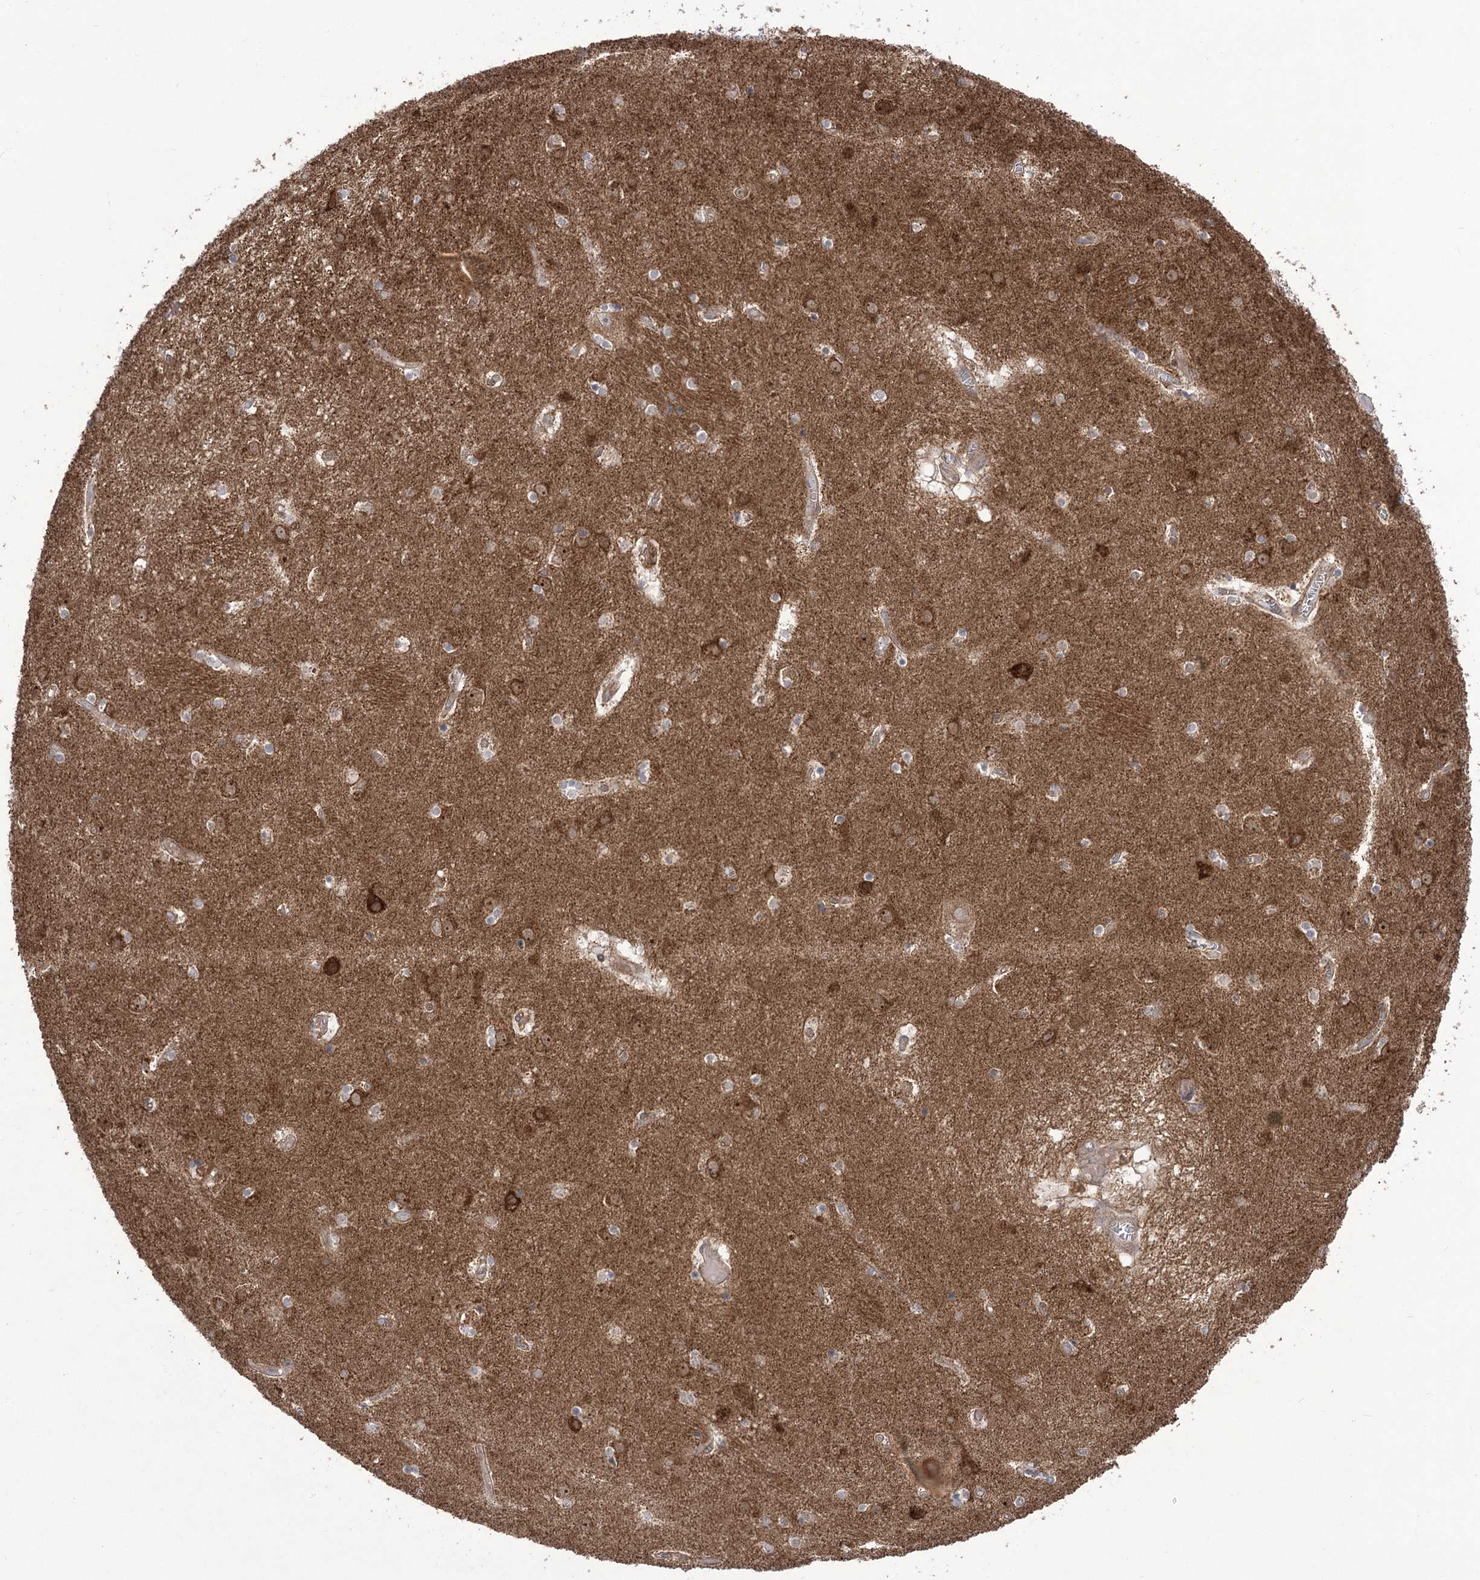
{"staining": {"intensity": "moderate", "quantity": "25%-75%", "location": "cytoplasmic/membranous"}, "tissue": "caudate", "cell_type": "Glial cells", "image_type": "normal", "snomed": [{"axis": "morphology", "description": "Normal tissue, NOS"}, {"axis": "topography", "description": "Lateral ventricle wall"}], "caption": "Protein analysis of normal caudate displays moderate cytoplasmic/membranous staining in approximately 25%-75% of glial cells. Nuclei are stained in blue.", "gene": "XYLB", "patient": {"sex": "male", "age": 70}}